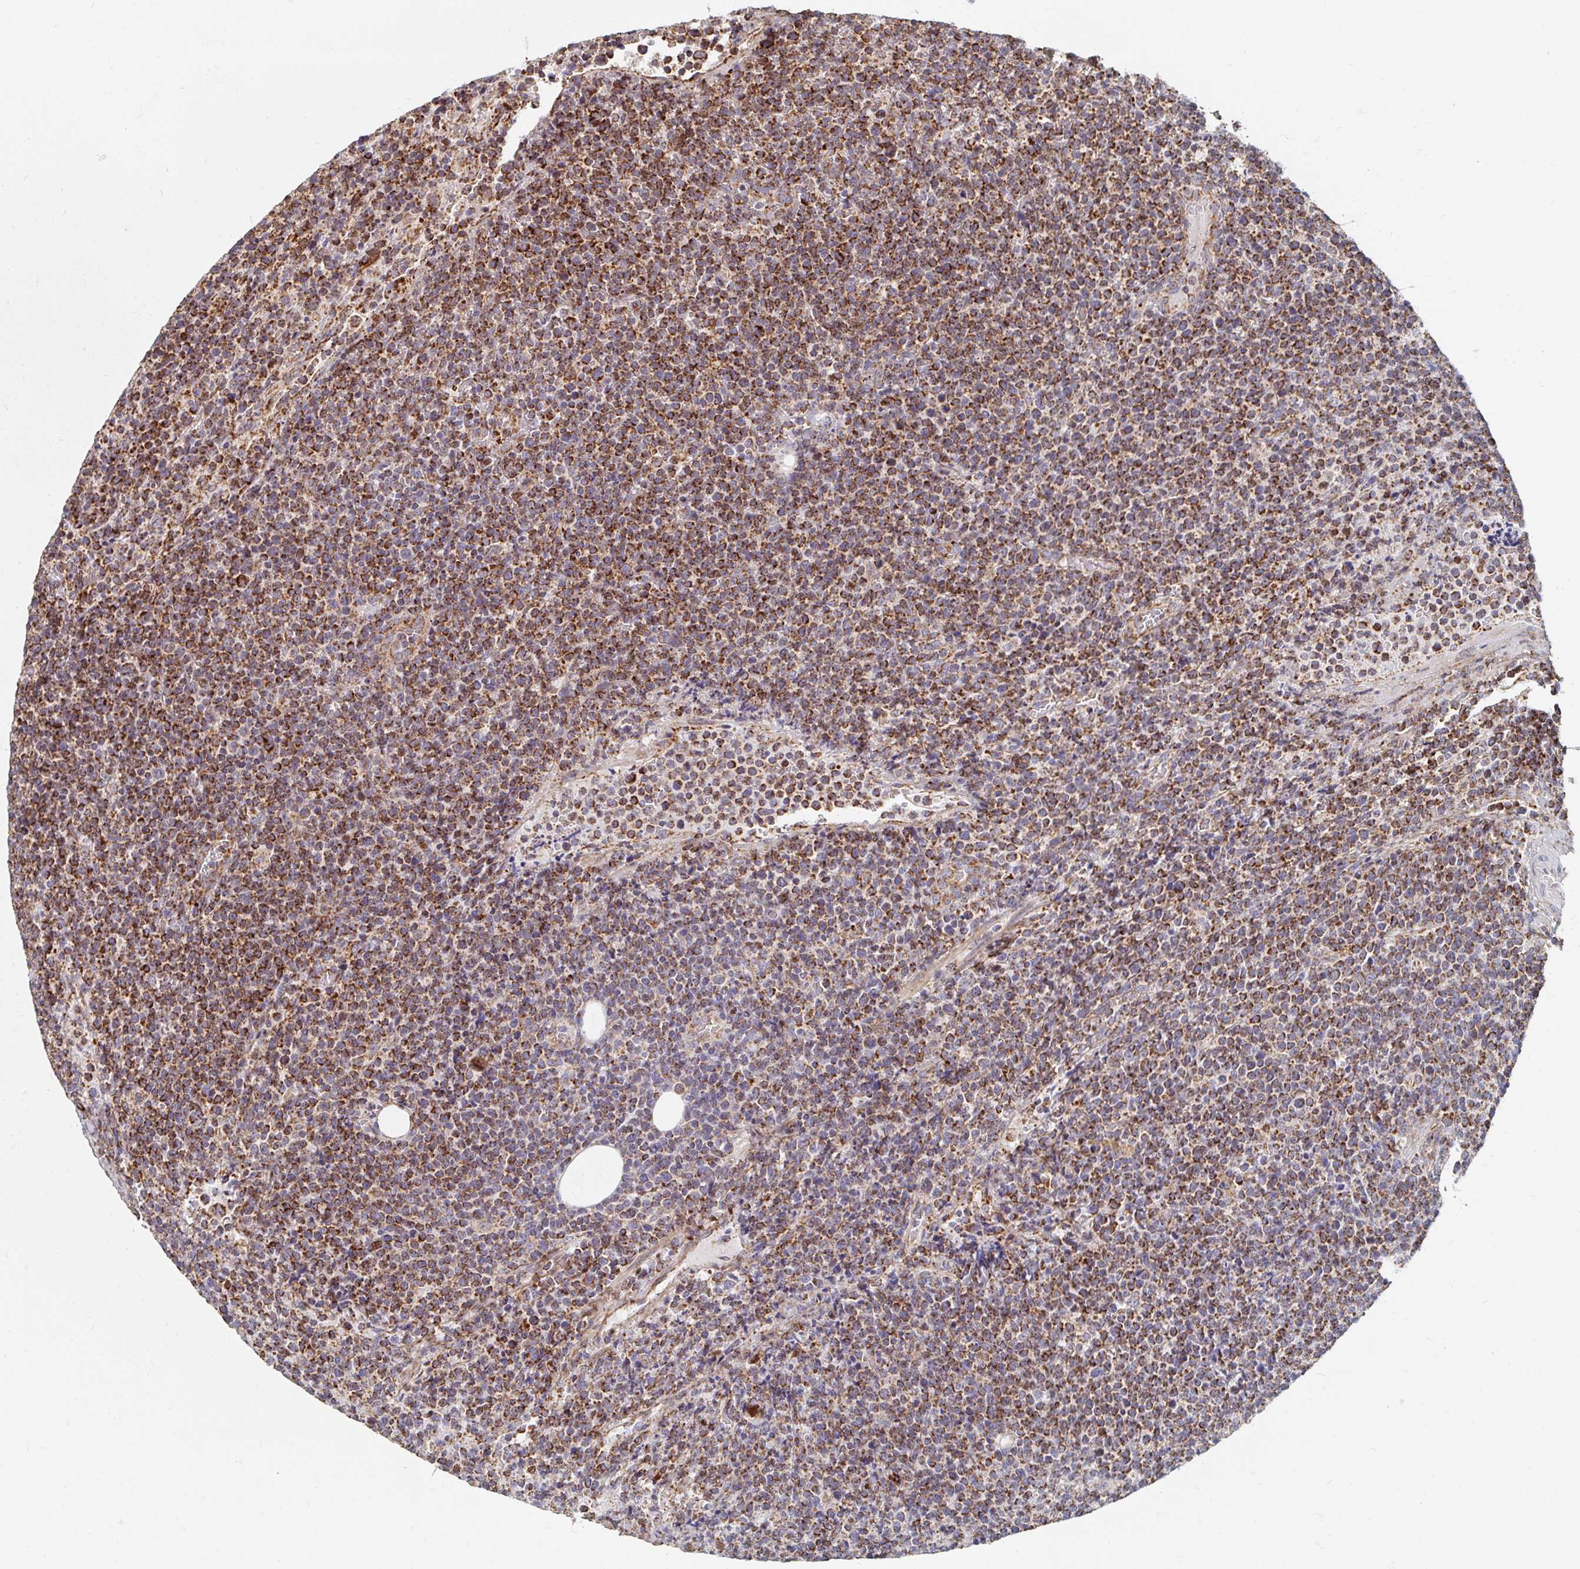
{"staining": {"intensity": "moderate", "quantity": ">75%", "location": "cytoplasmic/membranous"}, "tissue": "lymphoma", "cell_type": "Tumor cells", "image_type": "cancer", "snomed": [{"axis": "morphology", "description": "Malignant lymphoma, non-Hodgkin's type, High grade"}, {"axis": "topography", "description": "Lymph node"}], "caption": "Immunohistochemistry of lymphoma reveals medium levels of moderate cytoplasmic/membranous positivity in approximately >75% of tumor cells.", "gene": "MAVS", "patient": {"sex": "male", "age": 61}}